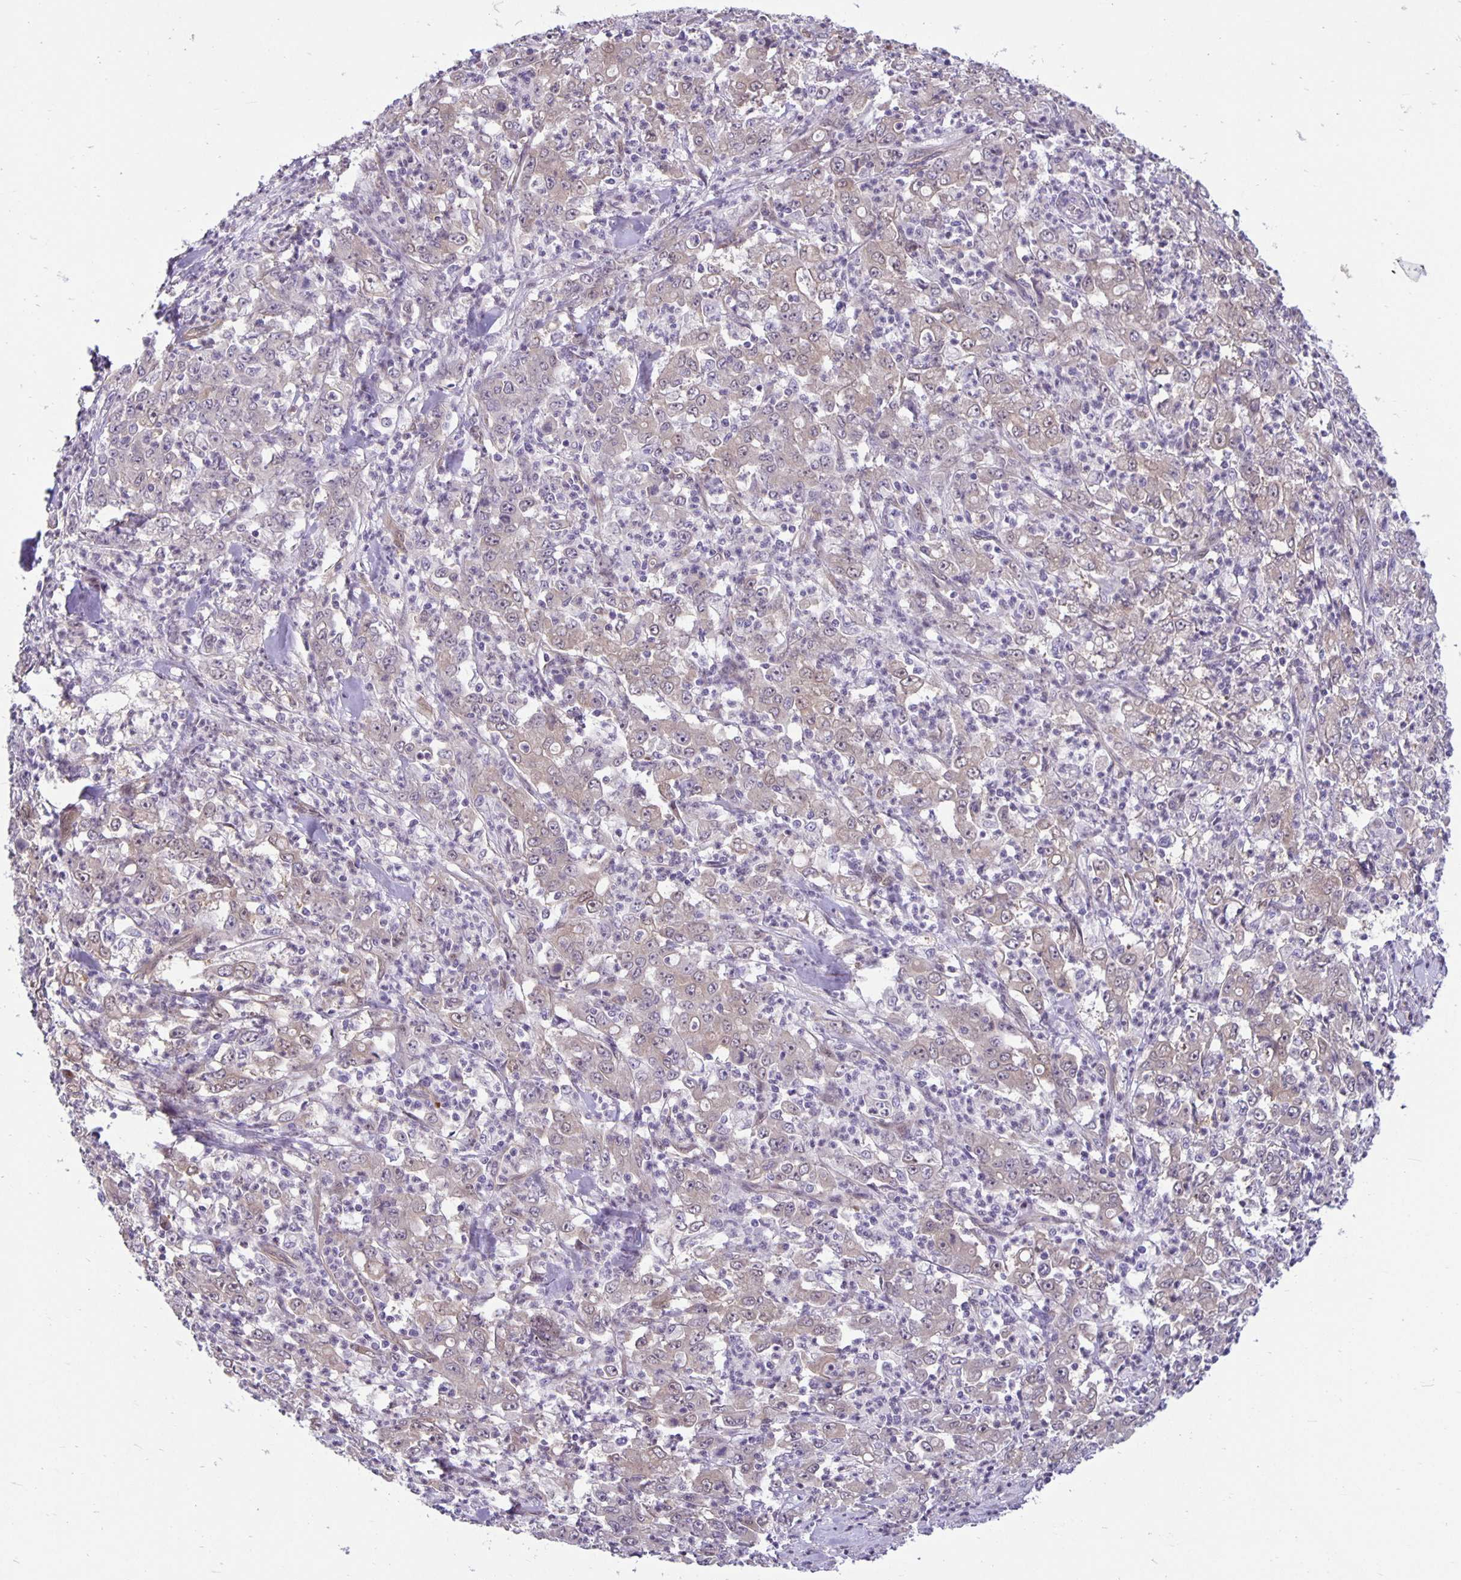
{"staining": {"intensity": "weak", "quantity": "25%-75%", "location": "cytoplasmic/membranous"}, "tissue": "stomach cancer", "cell_type": "Tumor cells", "image_type": "cancer", "snomed": [{"axis": "morphology", "description": "Adenocarcinoma, NOS"}, {"axis": "topography", "description": "Stomach, lower"}], "caption": "Protein expression analysis of stomach adenocarcinoma demonstrates weak cytoplasmic/membranous staining in about 25%-75% of tumor cells.", "gene": "TAX1BP3", "patient": {"sex": "female", "age": 71}}